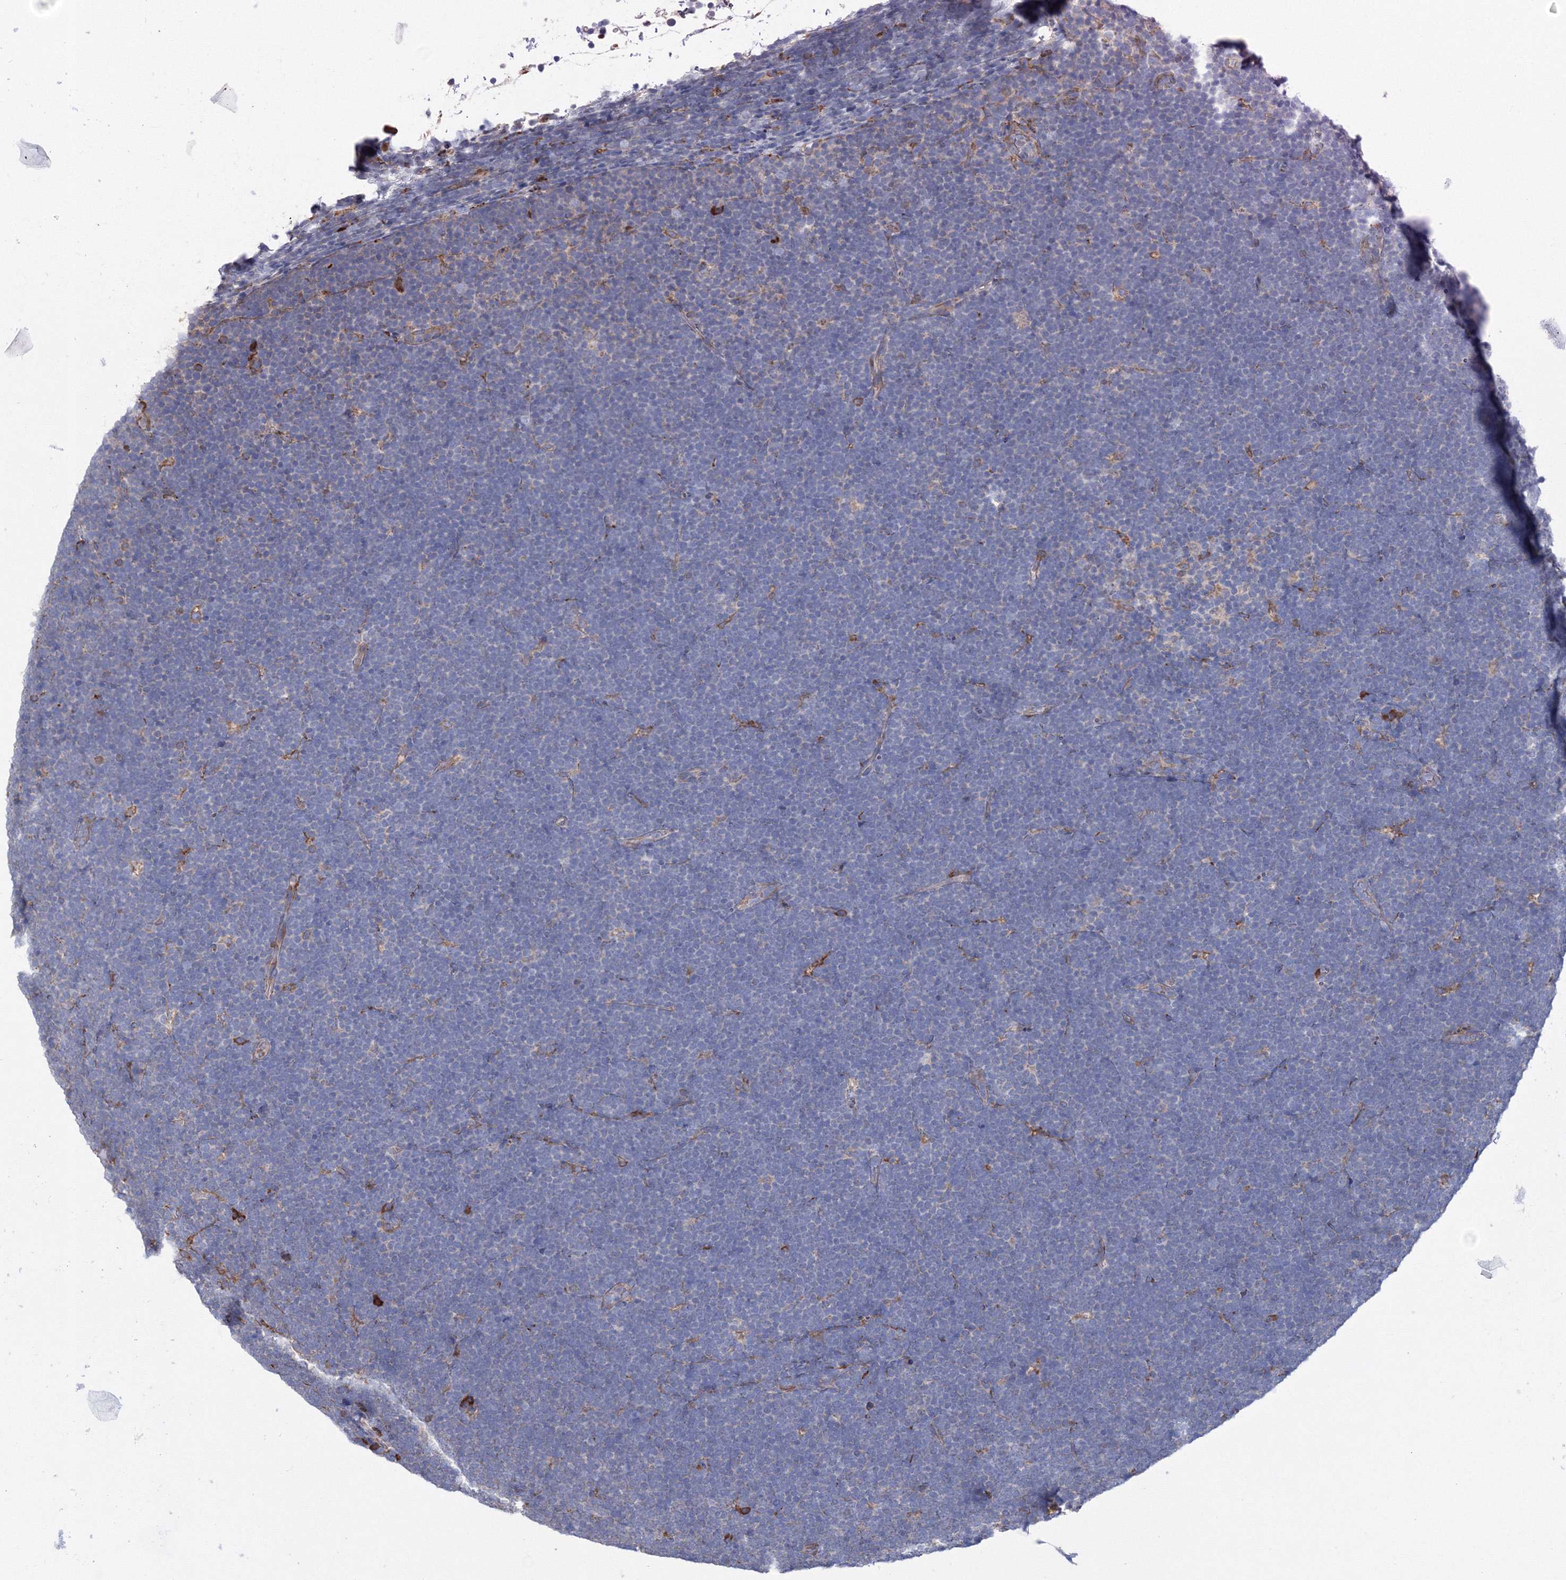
{"staining": {"intensity": "strong", "quantity": "<25%", "location": "cytoplasmic/membranous"}, "tissue": "lymphoma", "cell_type": "Tumor cells", "image_type": "cancer", "snomed": [{"axis": "morphology", "description": "Malignant lymphoma, non-Hodgkin's type, High grade"}, {"axis": "topography", "description": "Lymph node"}], "caption": "The immunohistochemical stain highlights strong cytoplasmic/membranous staining in tumor cells of lymphoma tissue.", "gene": "VPS8", "patient": {"sex": "male", "age": 13}}